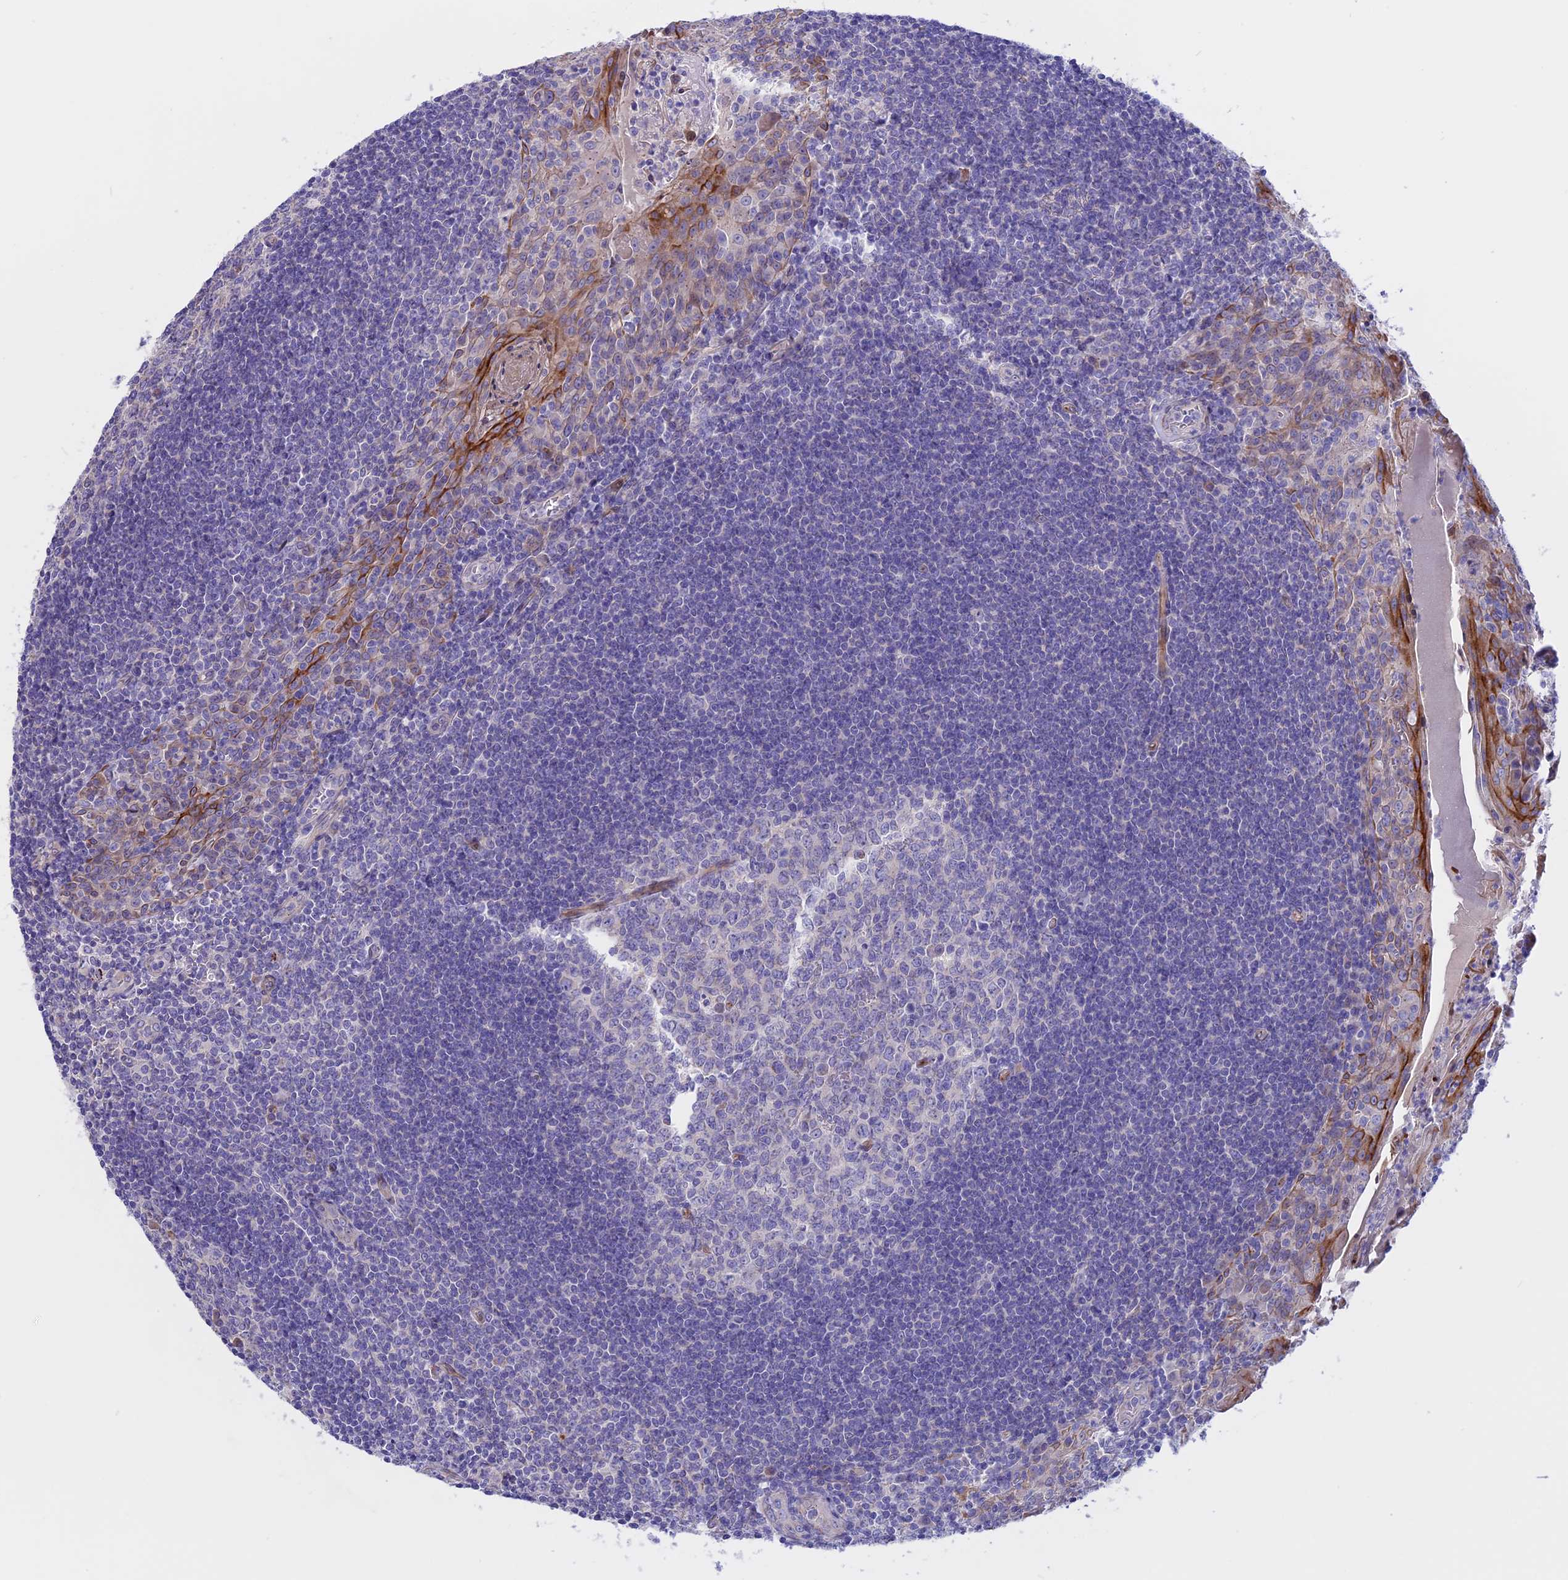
{"staining": {"intensity": "negative", "quantity": "none", "location": "none"}, "tissue": "tonsil", "cell_type": "Germinal center cells", "image_type": "normal", "snomed": [{"axis": "morphology", "description": "Normal tissue, NOS"}, {"axis": "topography", "description": "Tonsil"}], "caption": "An immunohistochemistry photomicrograph of benign tonsil is shown. There is no staining in germinal center cells of tonsil.", "gene": "TMEM138", "patient": {"sex": "male", "age": 27}}